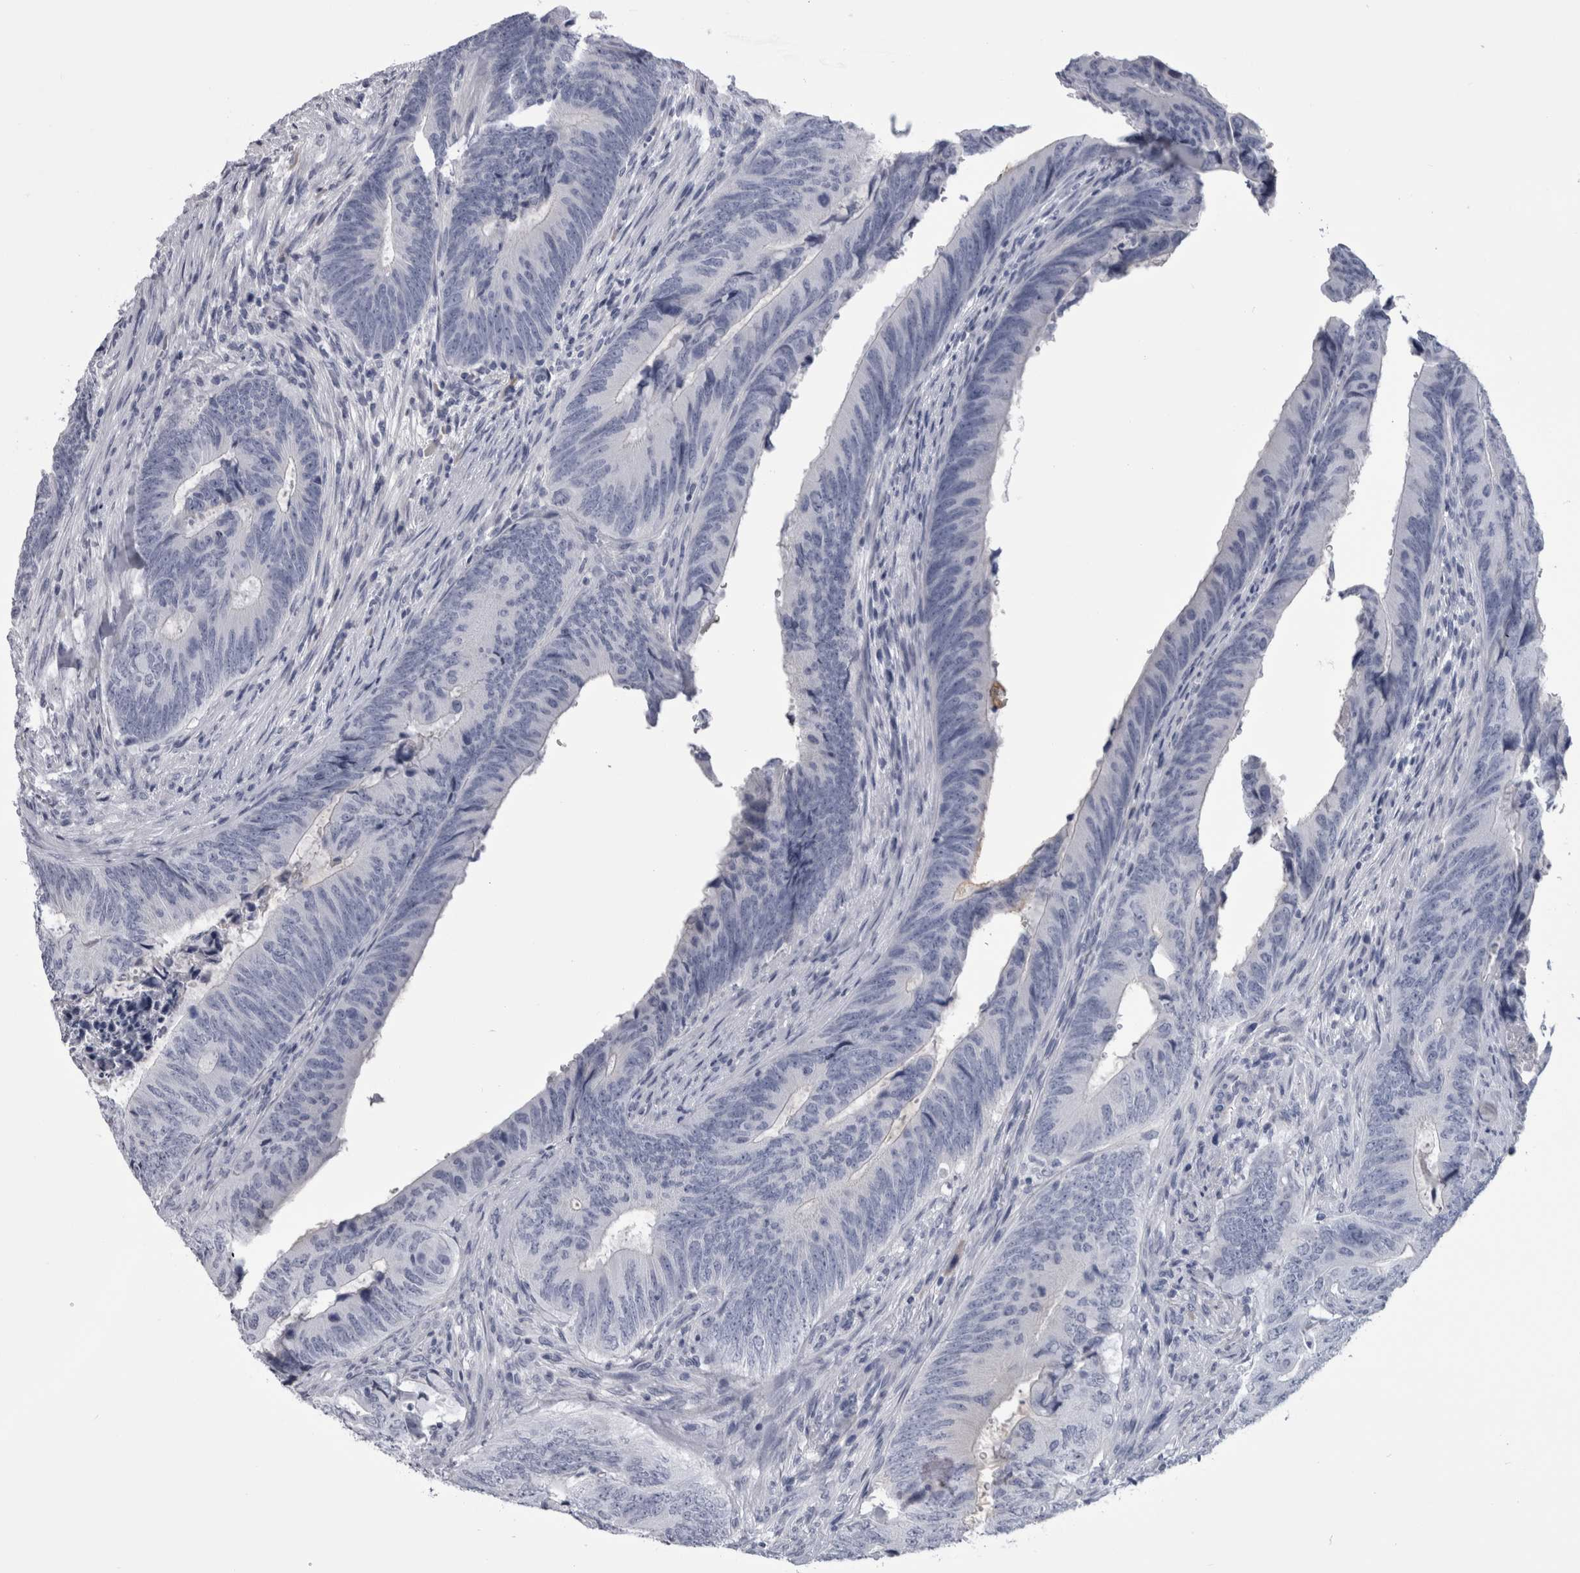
{"staining": {"intensity": "negative", "quantity": "none", "location": "none"}, "tissue": "colorectal cancer", "cell_type": "Tumor cells", "image_type": "cancer", "snomed": [{"axis": "morphology", "description": "Normal tissue, NOS"}, {"axis": "morphology", "description": "Adenocarcinoma, NOS"}, {"axis": "topography", "description": "Colon"}], "caption": "The image displays no significant expression in tumor cells of adenocarcinoma (colorectal).", "gene": "PAX5", "patient": {"sex": "male", "age": 56}}